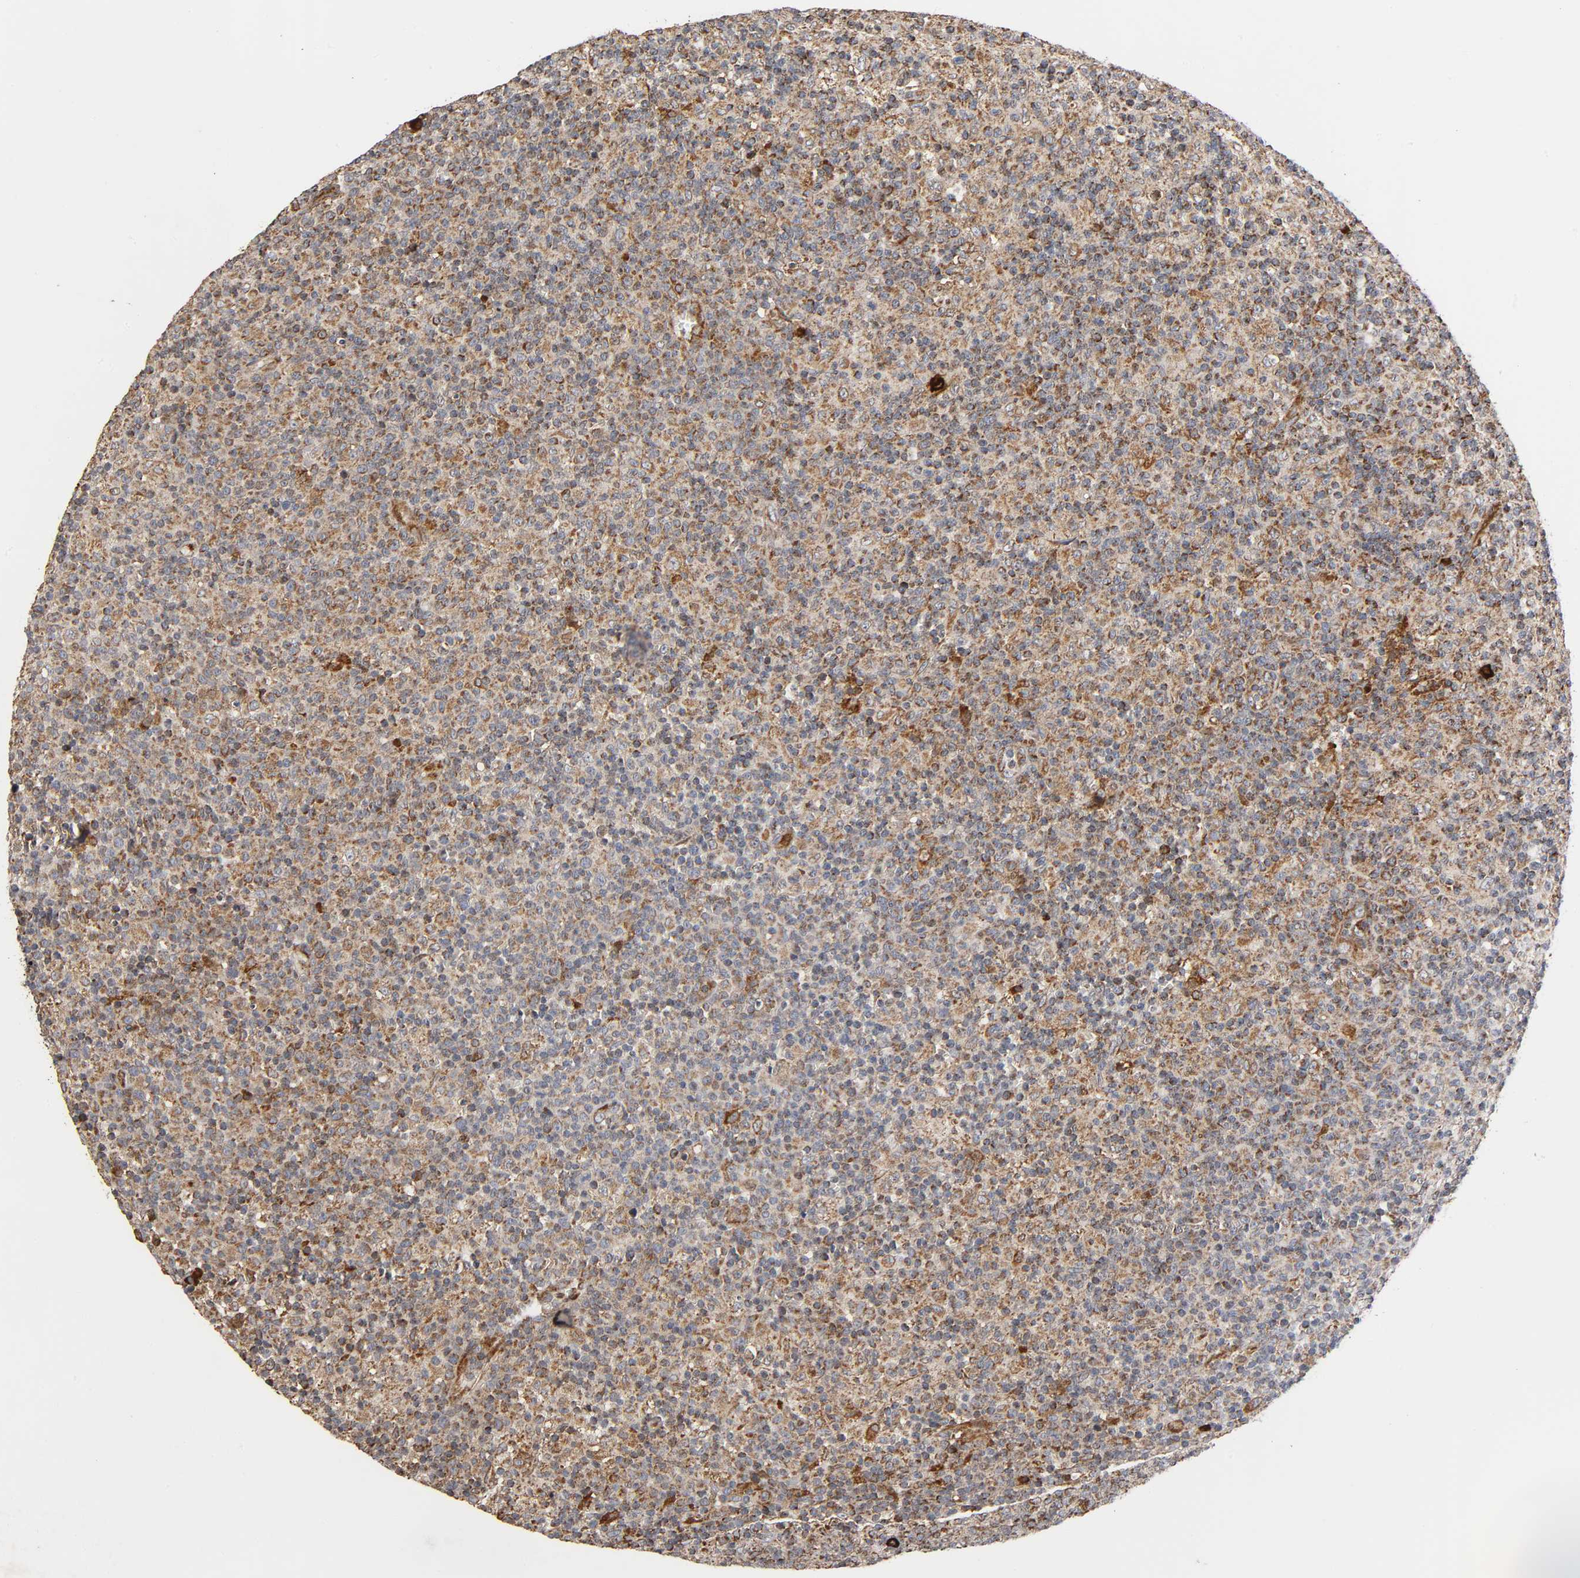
{"staining": {"intensity": "strong", "quantity": "<25%", "location": "cytoplasmic/membranous"}, "tissue": "lymph node", "cell_type": "Germinal center cells", "image_type": "normal", "snomed": [{"axis": "morphology", "description": "Normal tissue, NOS"}, {"axis": "morphology", "description": "Inflammation, NOS"}, {"axis": "topography", "description": "Lymph node"}], "caption": "Protein staining of normal lymph node shows strong cytoplasmic/membranous expression in approximately <25% of germinal center cells. (IHC, brightfield microscopy, high magnification).", "gene": "MAP3K1", "patient": {"sex": "male", "age": 55}}